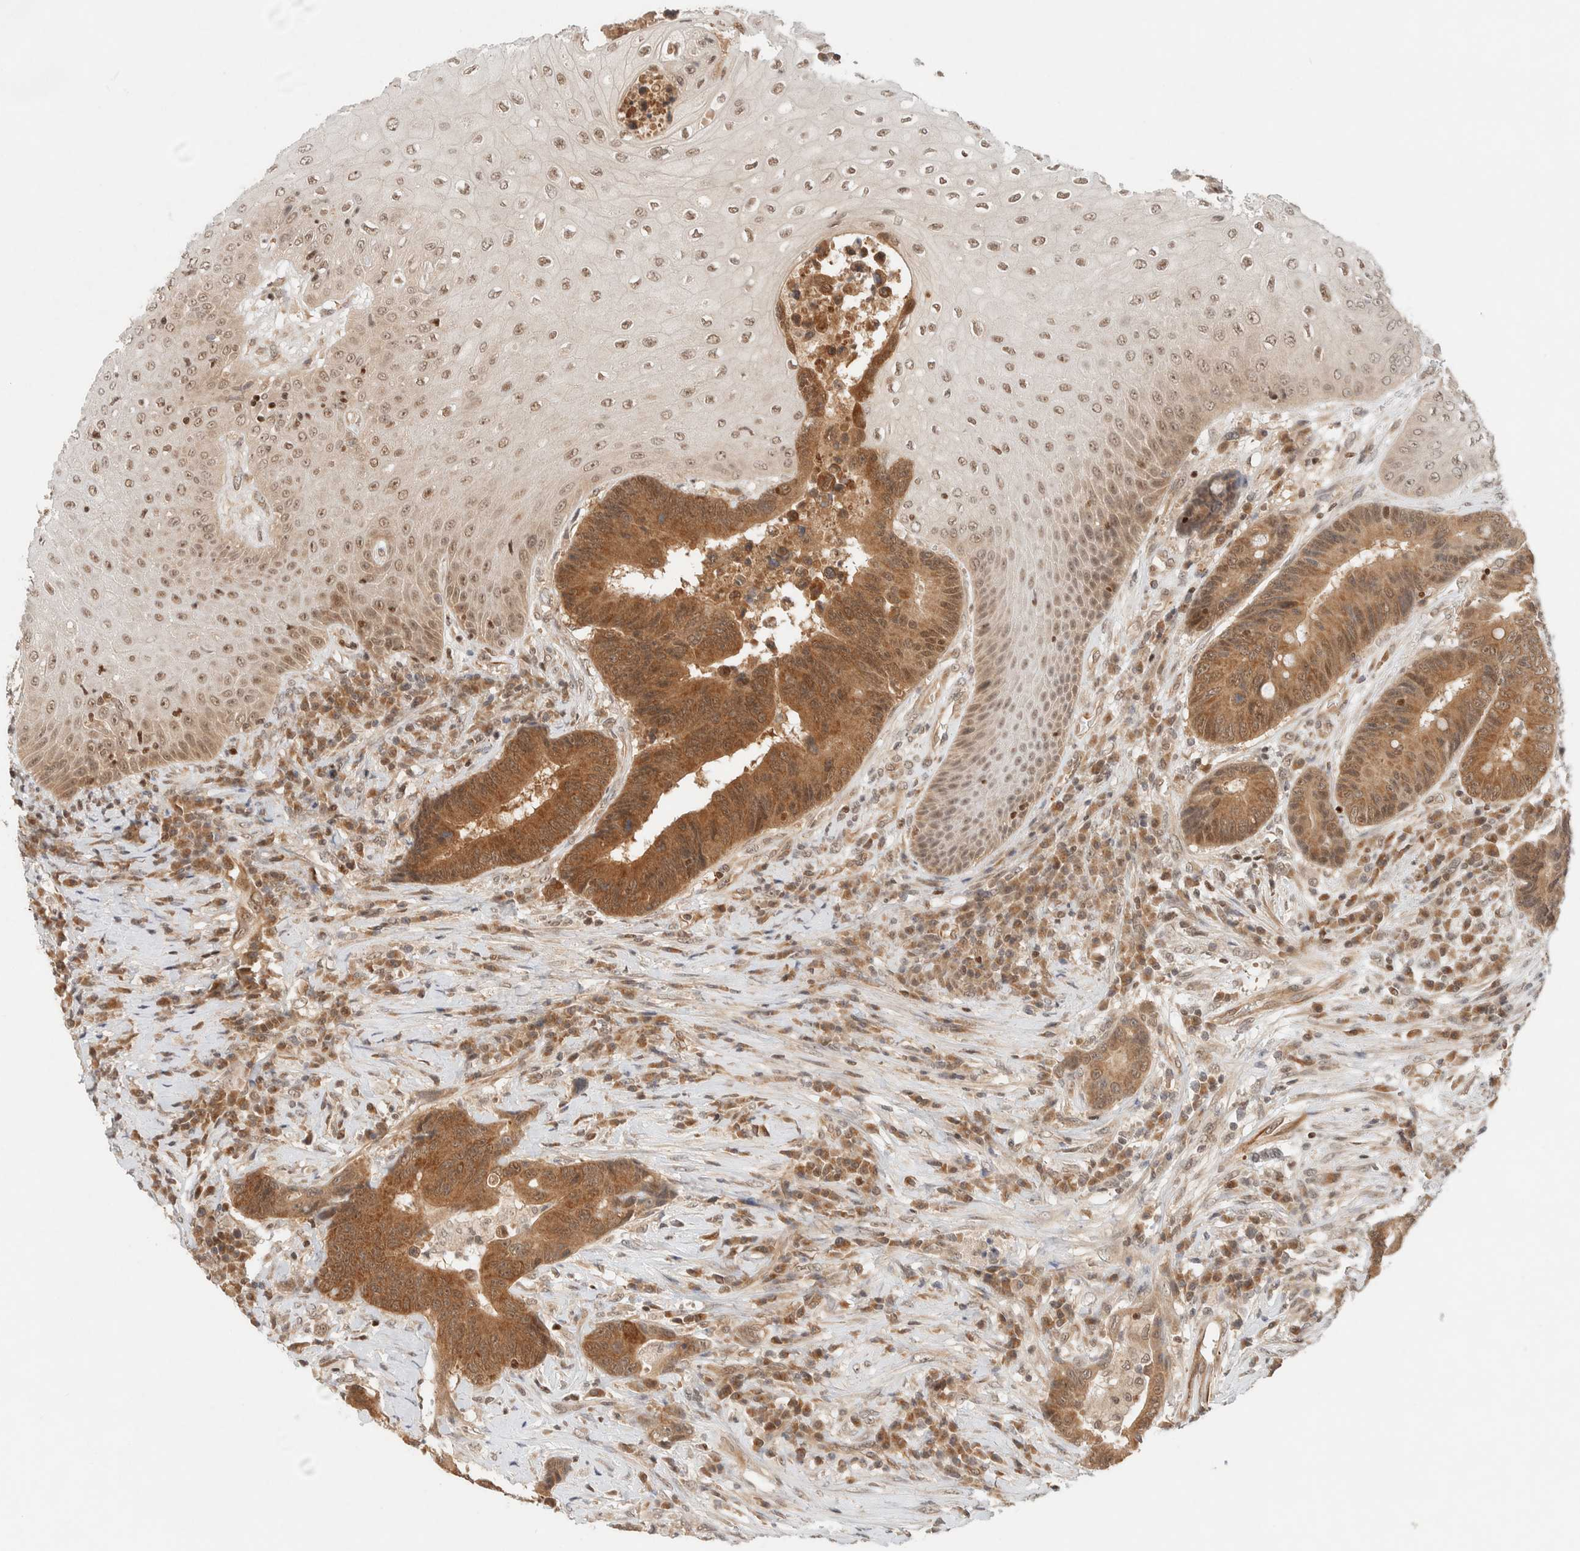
{"staining": {"intensity": "moderate", "quantity": ">75%", "location": "cytoplasmic/membranous"}, "tissue": "colorectal cancer", "cell_type": "Tumor cells", "image_type": "cancer", "snomed": [{"axis": "morphology", "description": "Adenocarcinoma, NOS"}, {"axis": "topography", "description": "Rectum"}, {"axis": "topography", "description": "Anal"}], "caption": "An image showing moderate cytoplasmic/membranous expression in approximately >75% of tumor cells in adenocarcinoma (colorectal), as visualized by brown immunohistochemical staining.", "gene": "C8orf76", "patient": {"sex": "female", "age": 89}}